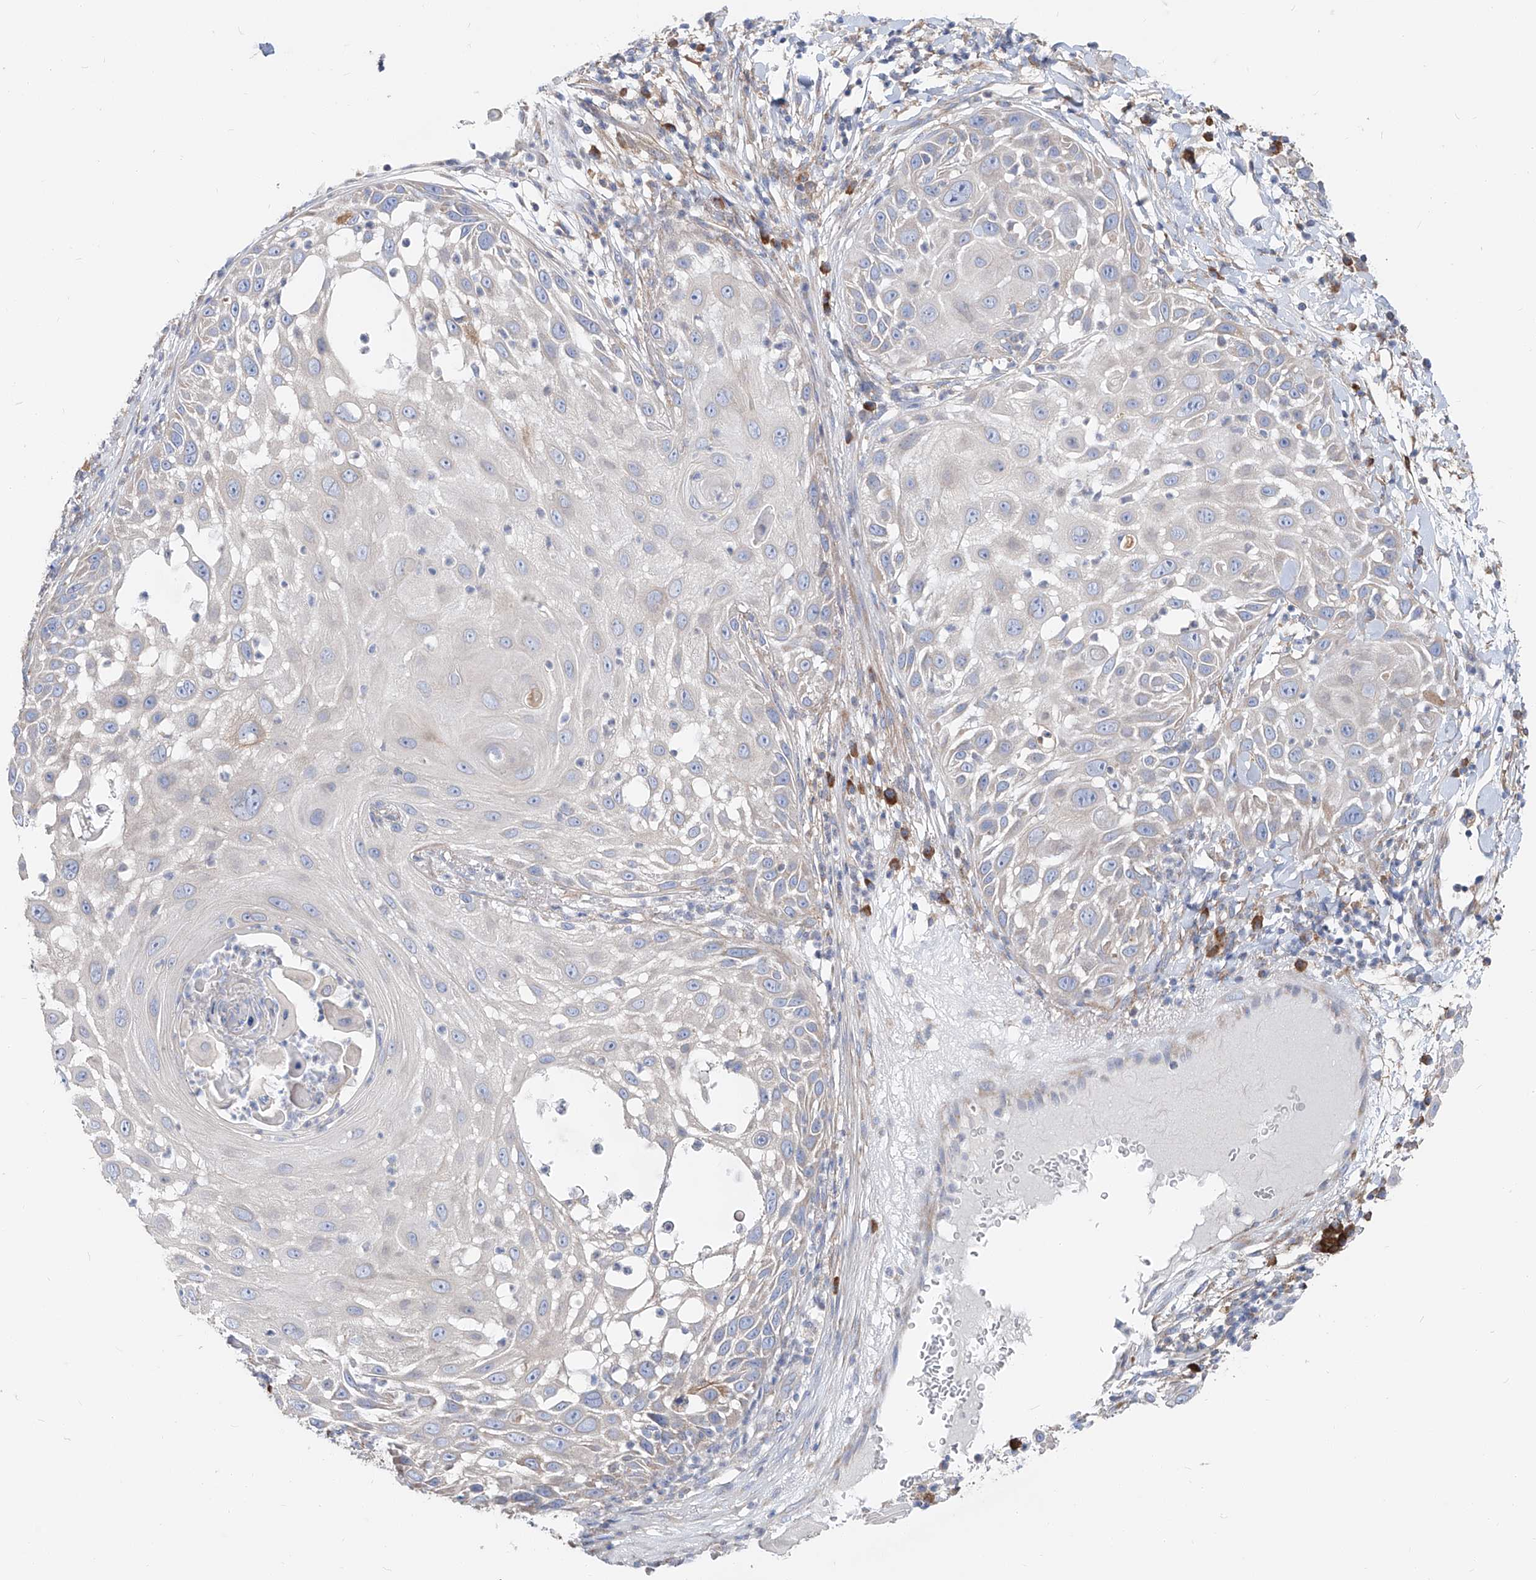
{"staining": {"intensity": "moderate", "quantity": "<25%", "location": "cytoplasmic/membranous"}, "tissue": "skin cancer", "cell_type": "Tumor cells", "image_type": "cancer", "snomed": [{"axis": "morphology", "description": "Squamous cell carcinoma, NOS"}, {"axis": "topography", "description": "Skin"}], "caption": "A high-resolution micrograph shows IHC staining of skin cancer, which demonstrates moderate cytoplasmic/membranous expression in about <25% of tumor cells. Nuclei are stained in blue.", "gene": "UFL1", "patient": {"sex": "female", "age": 44}}